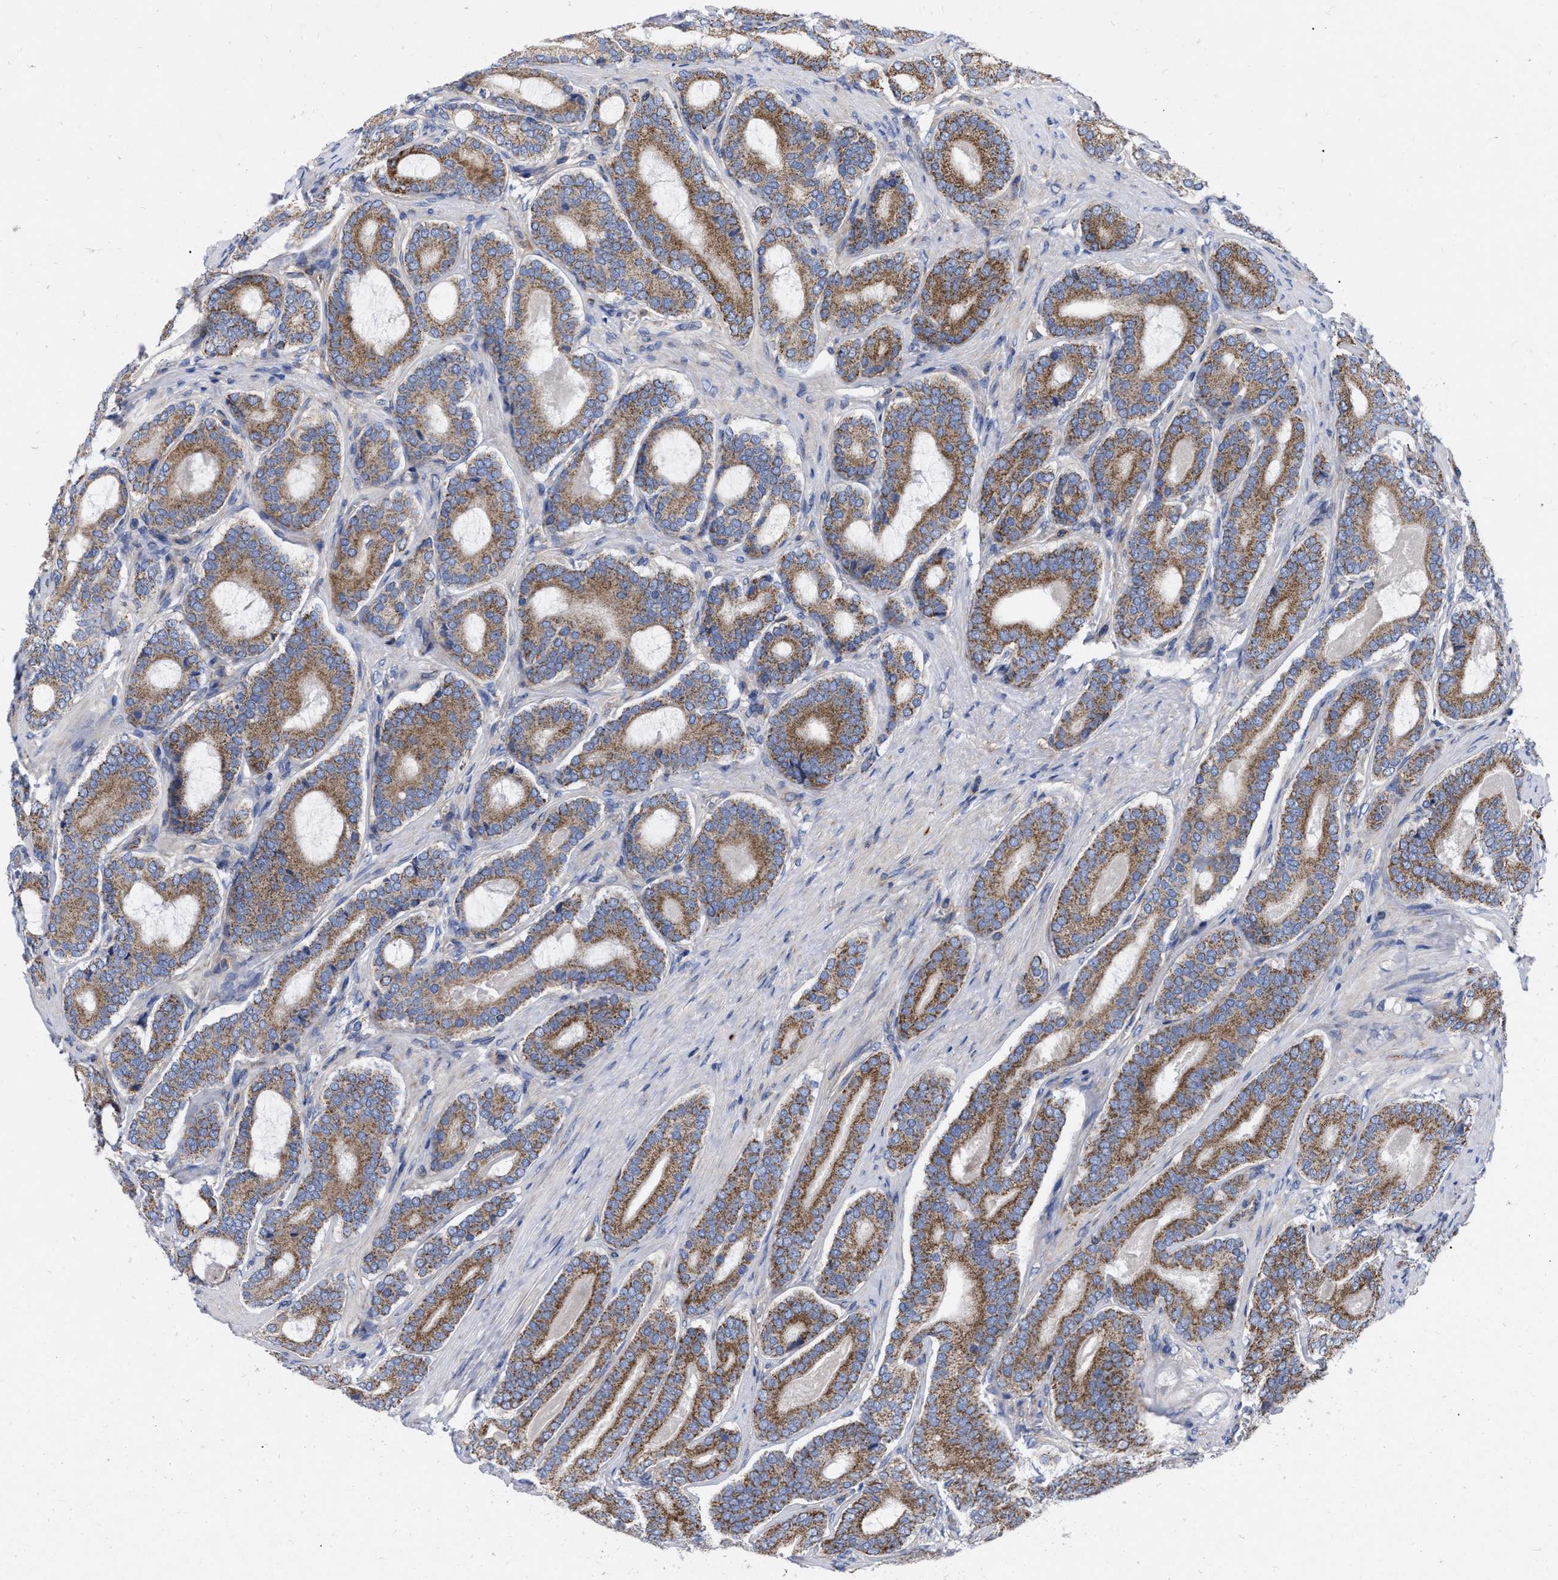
{"staining": {"intensity": "moderate", "quantity": ">75%", "location": "cytoplasmic/membranous"}, "tissue": "prostate cancer", "cell_type": "Tumor cells", "image_type": "cancer", "snomed": [{"axis": "morphology", "description": "Adenocarcinoma, High grade"}, {"axis": "topography", "description": "Prostate"}], "caption": "IHC staining of adenocarcinoma (high-grade) (prostate), which shows medium levels of moderate cytoplasmic/membranous expression in about >75% of tumor cells indicating moderate cytoplasmic/membranous protein positivity. The staining was performed using DAB (3,3'-diaminobenzidine) (brown) for protein detection and nuclei were counterstained in hematoxylin (blue).", "gene": "CDKN2C", "patient": {"sex": "male", "age": 60}}